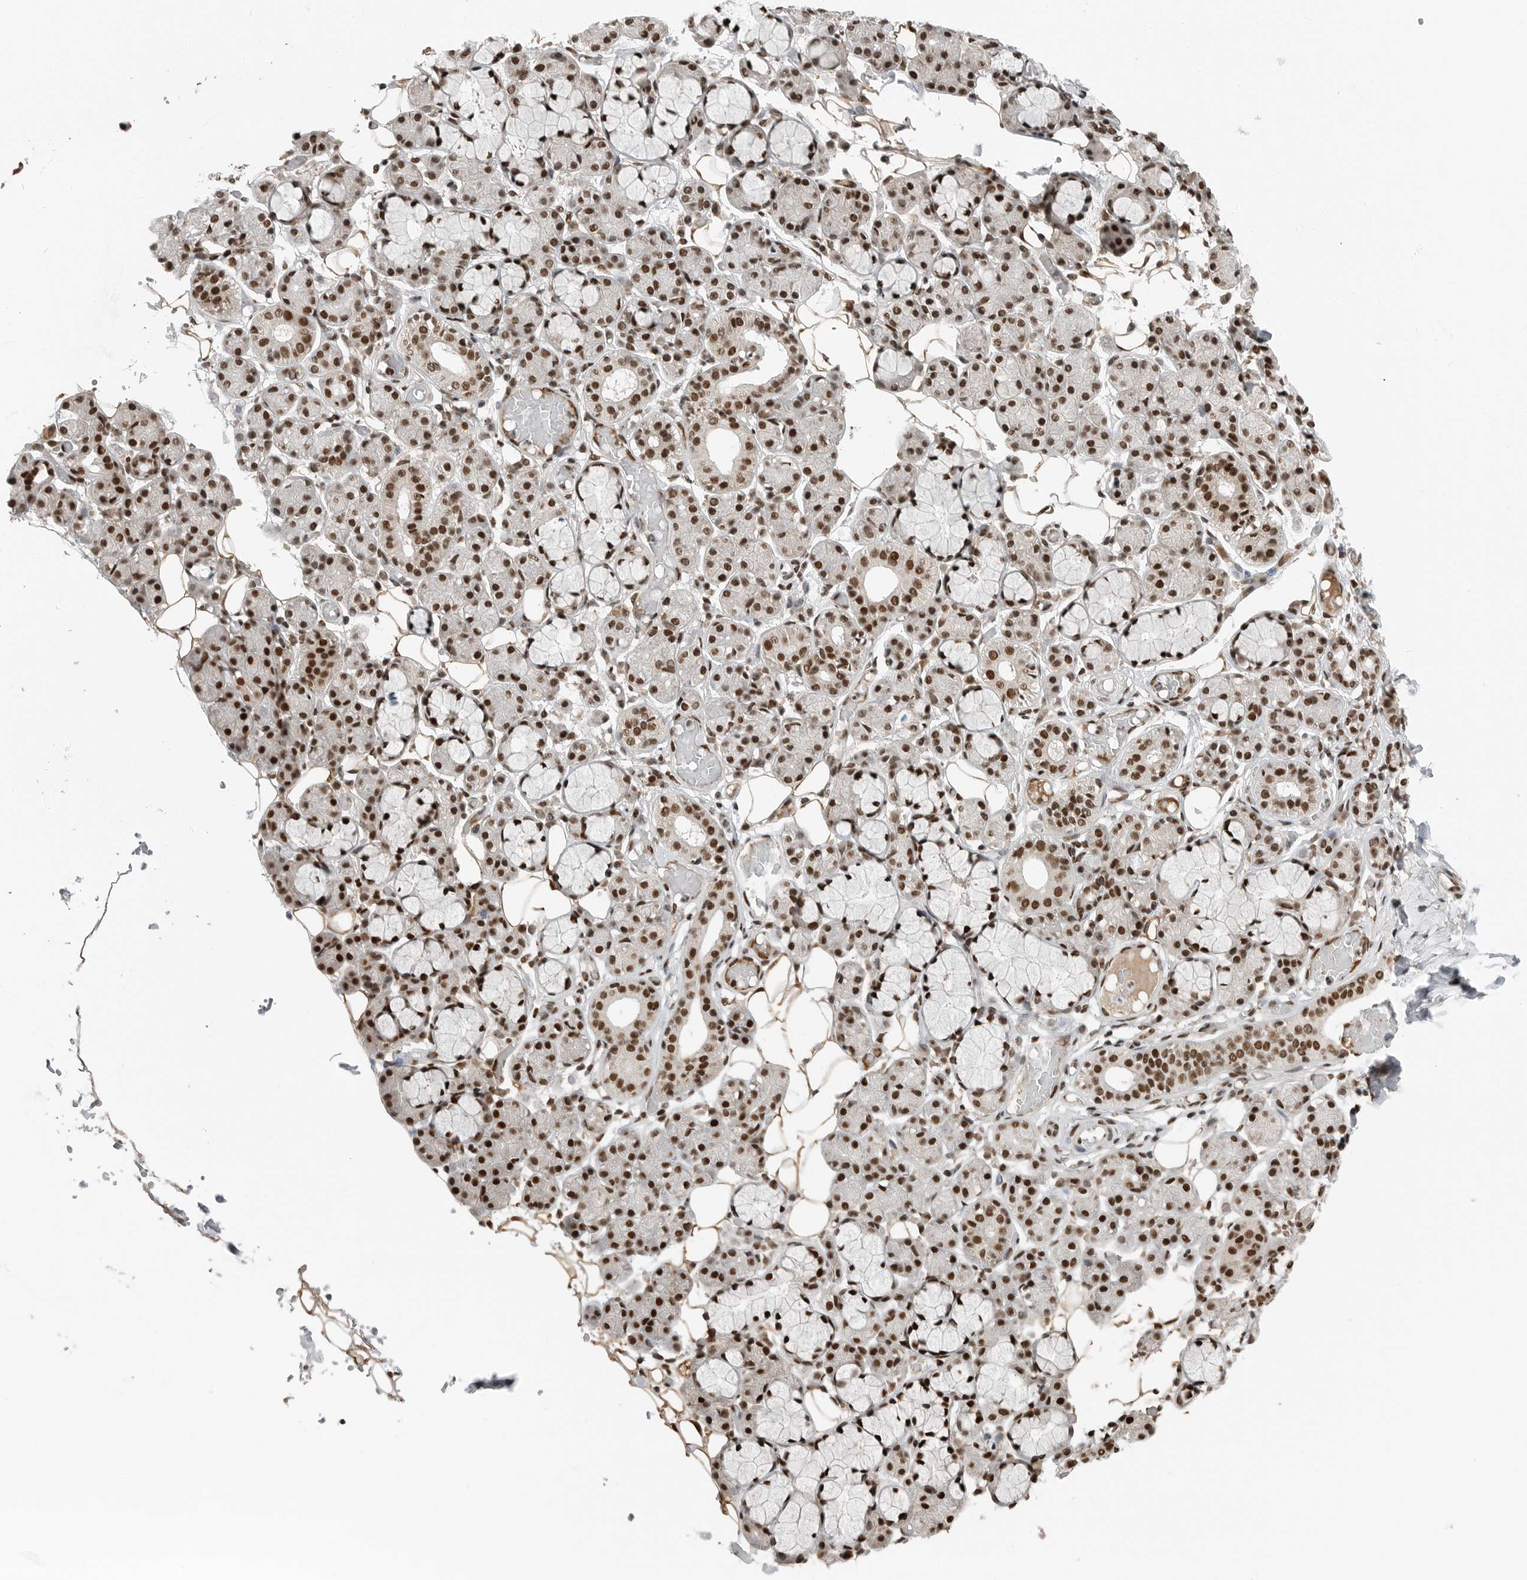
{"staining": {"intensity": "strong", "quantity": ">75%", "location": "nuclear"}, "tissue": "salivary gland", "cell_type": "Glandular cells", "image_type": "normal", "snomed": [{"axis": "morphology", "description": "Normal tissue, NOS"}, {"axis": "topography", "description": "Salivary gland"}], "caption": "Salivary gland was stained to show a protein in brown. There is high levels of strong nuclear positivity in about >75% of glandular cells. (Stains: DAB (3,3'-diaminobenzidine) in brown, nuclei in blue, Microscopy: brightfield microscopy at high magnification).", "gene": "BLZF1", "patient": {"sex": "male", "age": 63}}